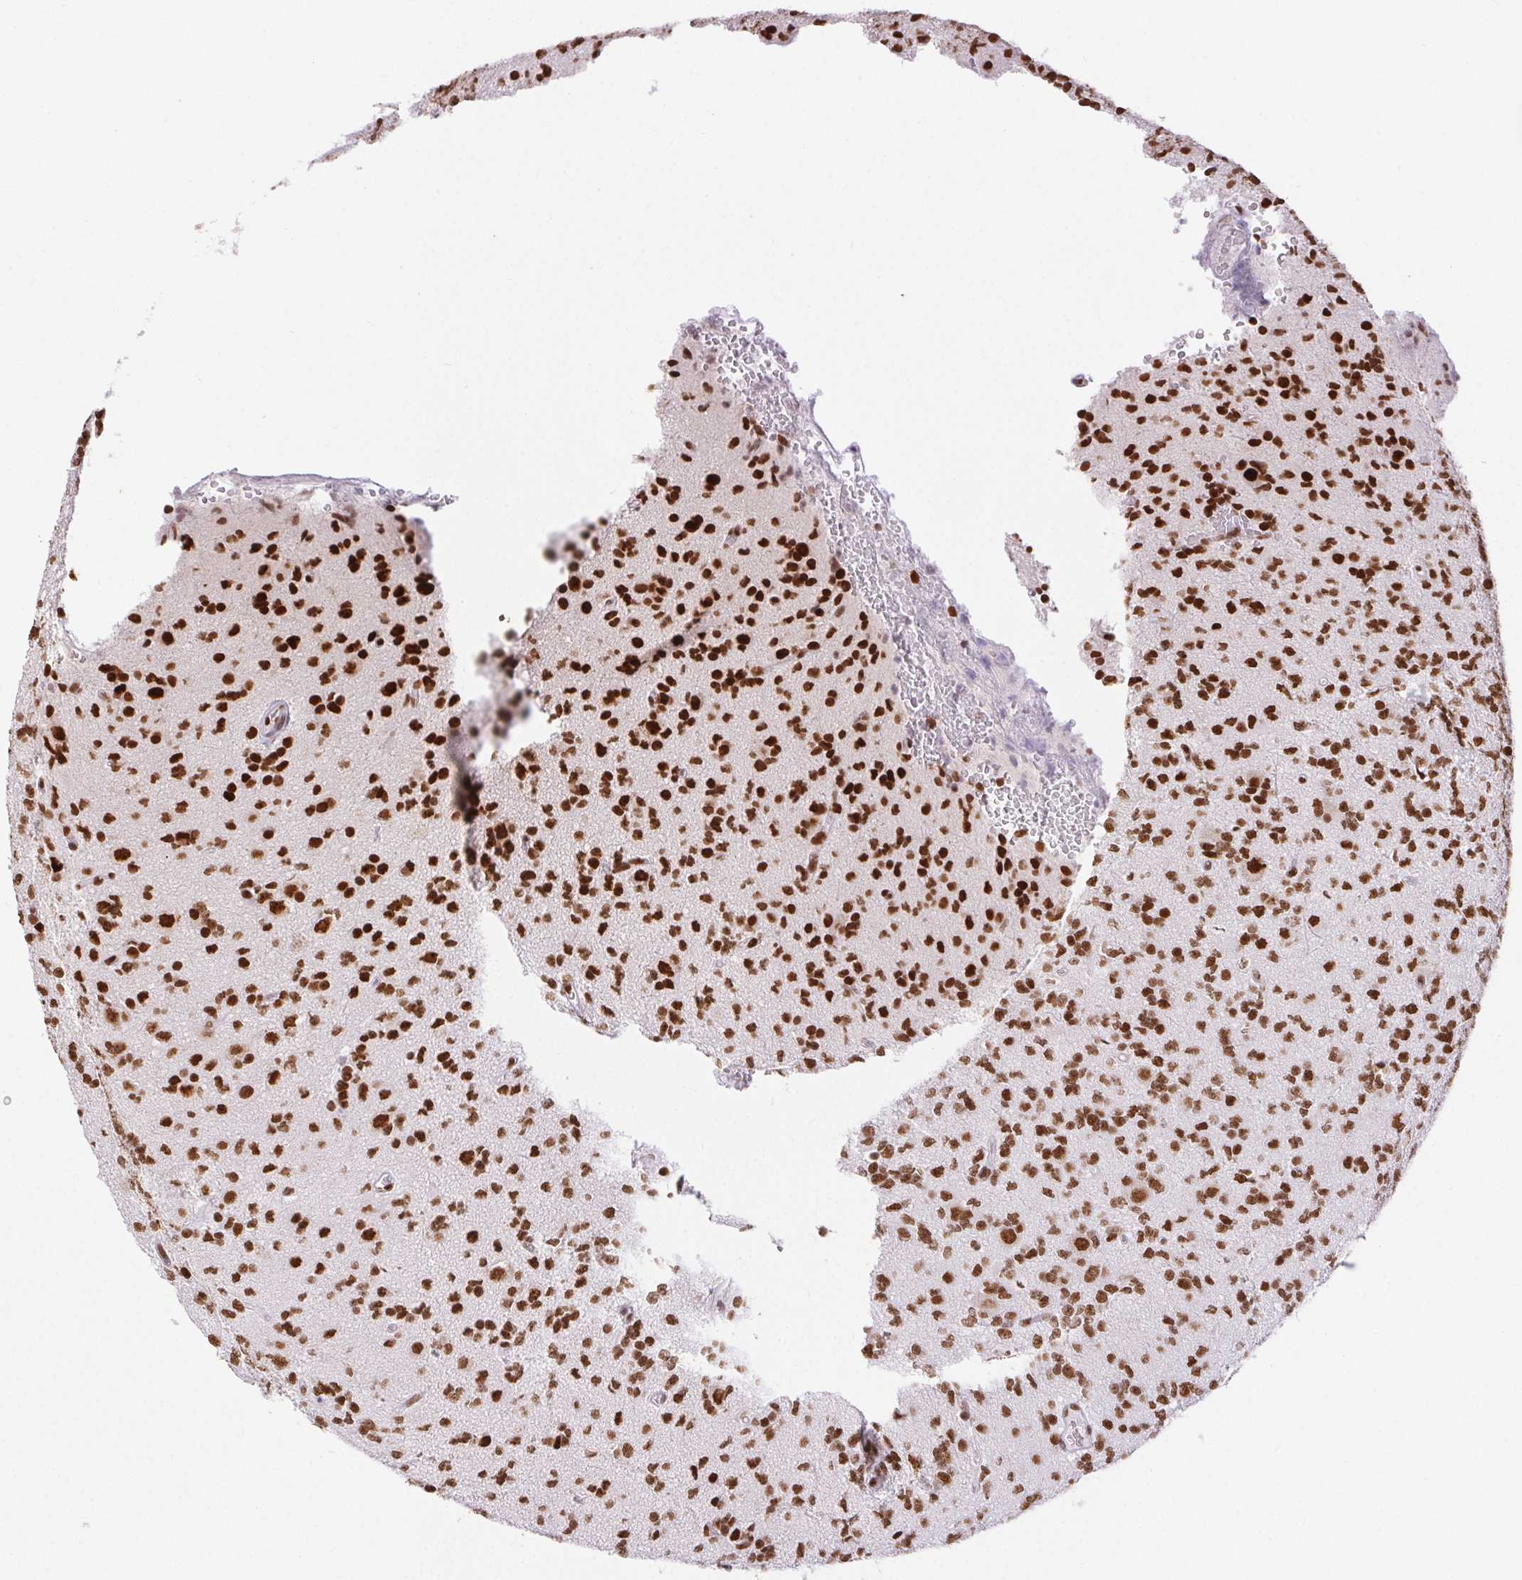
{"staining": {"intensity": "strong", "quantity": ">75%", "location": "nuclear"}, "tissue": "glioma", "cell_type": "Tumor cells", "image_type": "cancer", "snomed": [{"axis": "morphology", "description": "Glioma, malignant, High grade"}, {"axis": "topography", "description": "Brain"}], "caption": "IHC photomicrograph of neoplastic tissue: glioma stained using immunohistochemistry (IHC) shows high levels of strong protein expression localized specifically in the nuclear of tumor cells, appearing as a nuclear brown color.", "gene": "ZNF80", "patient": {"sex": "male", "age": 36}}